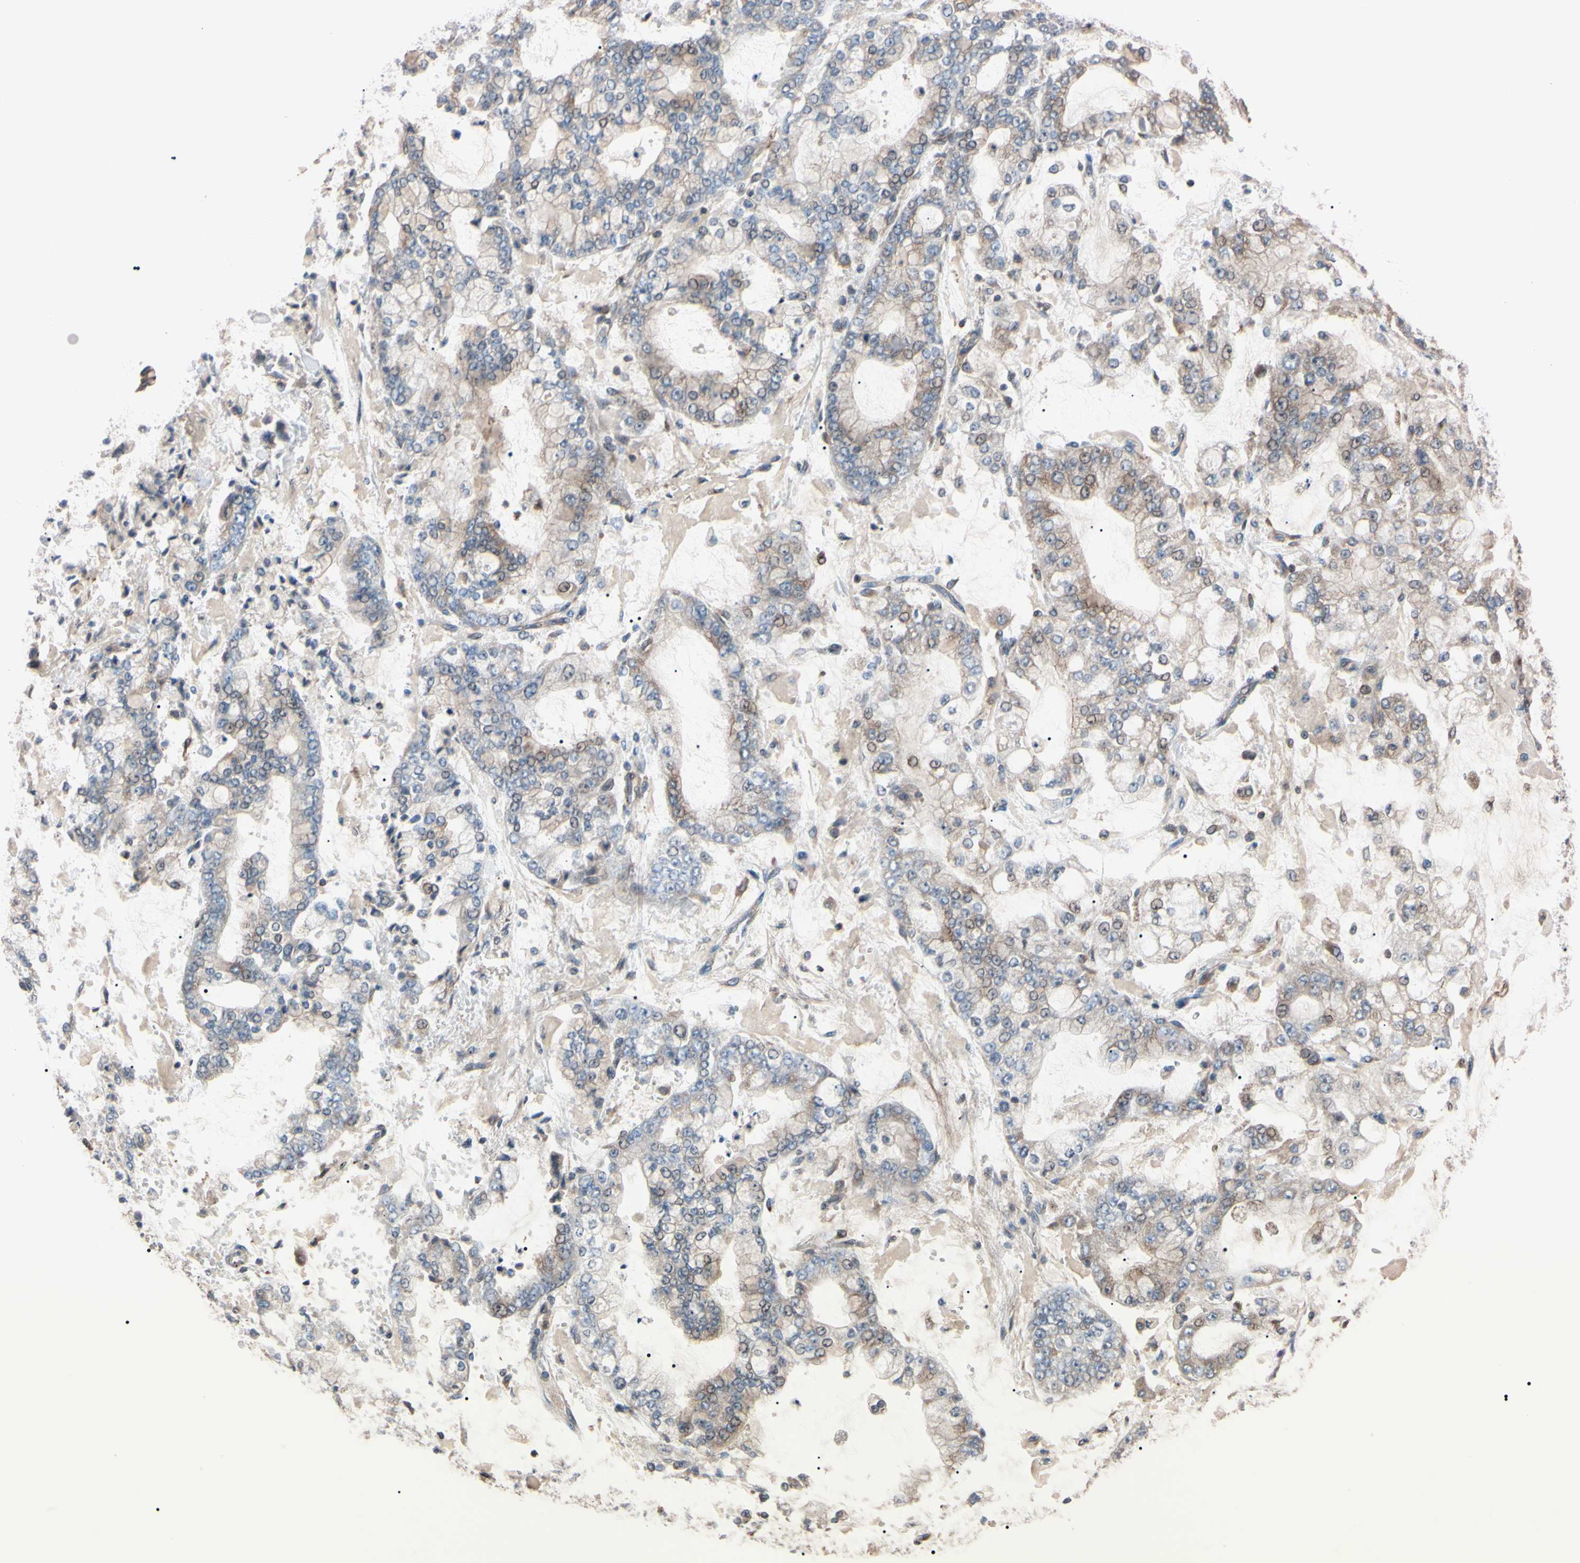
{"staining": {"intensity": "weak", "quantity": ">75%", "location": "cytoplasmic/membranous"}, "tissue": "stomach cancer", "cell_type": "Tumor cells", "image_type": "cancer", "snomed": [{"axis": "morphology", "description": "Adenocarcinoma, NOS"}, {"axis": "topography", "description": "Stomach"}], "caption": "High-magnification brightfield microscopy of stomach cancer (adenocarcinoma) stained with DAB (3,3'-diaminobenzidine) (brown) and counterstained with hematoxylin (blue). tumor cells exhibit weak cytoplasmic/membranous staining is appreciated in approximately>75% of cells.", "gene": "PRKACA", "patient": {"sex": "male", "age": 76}}